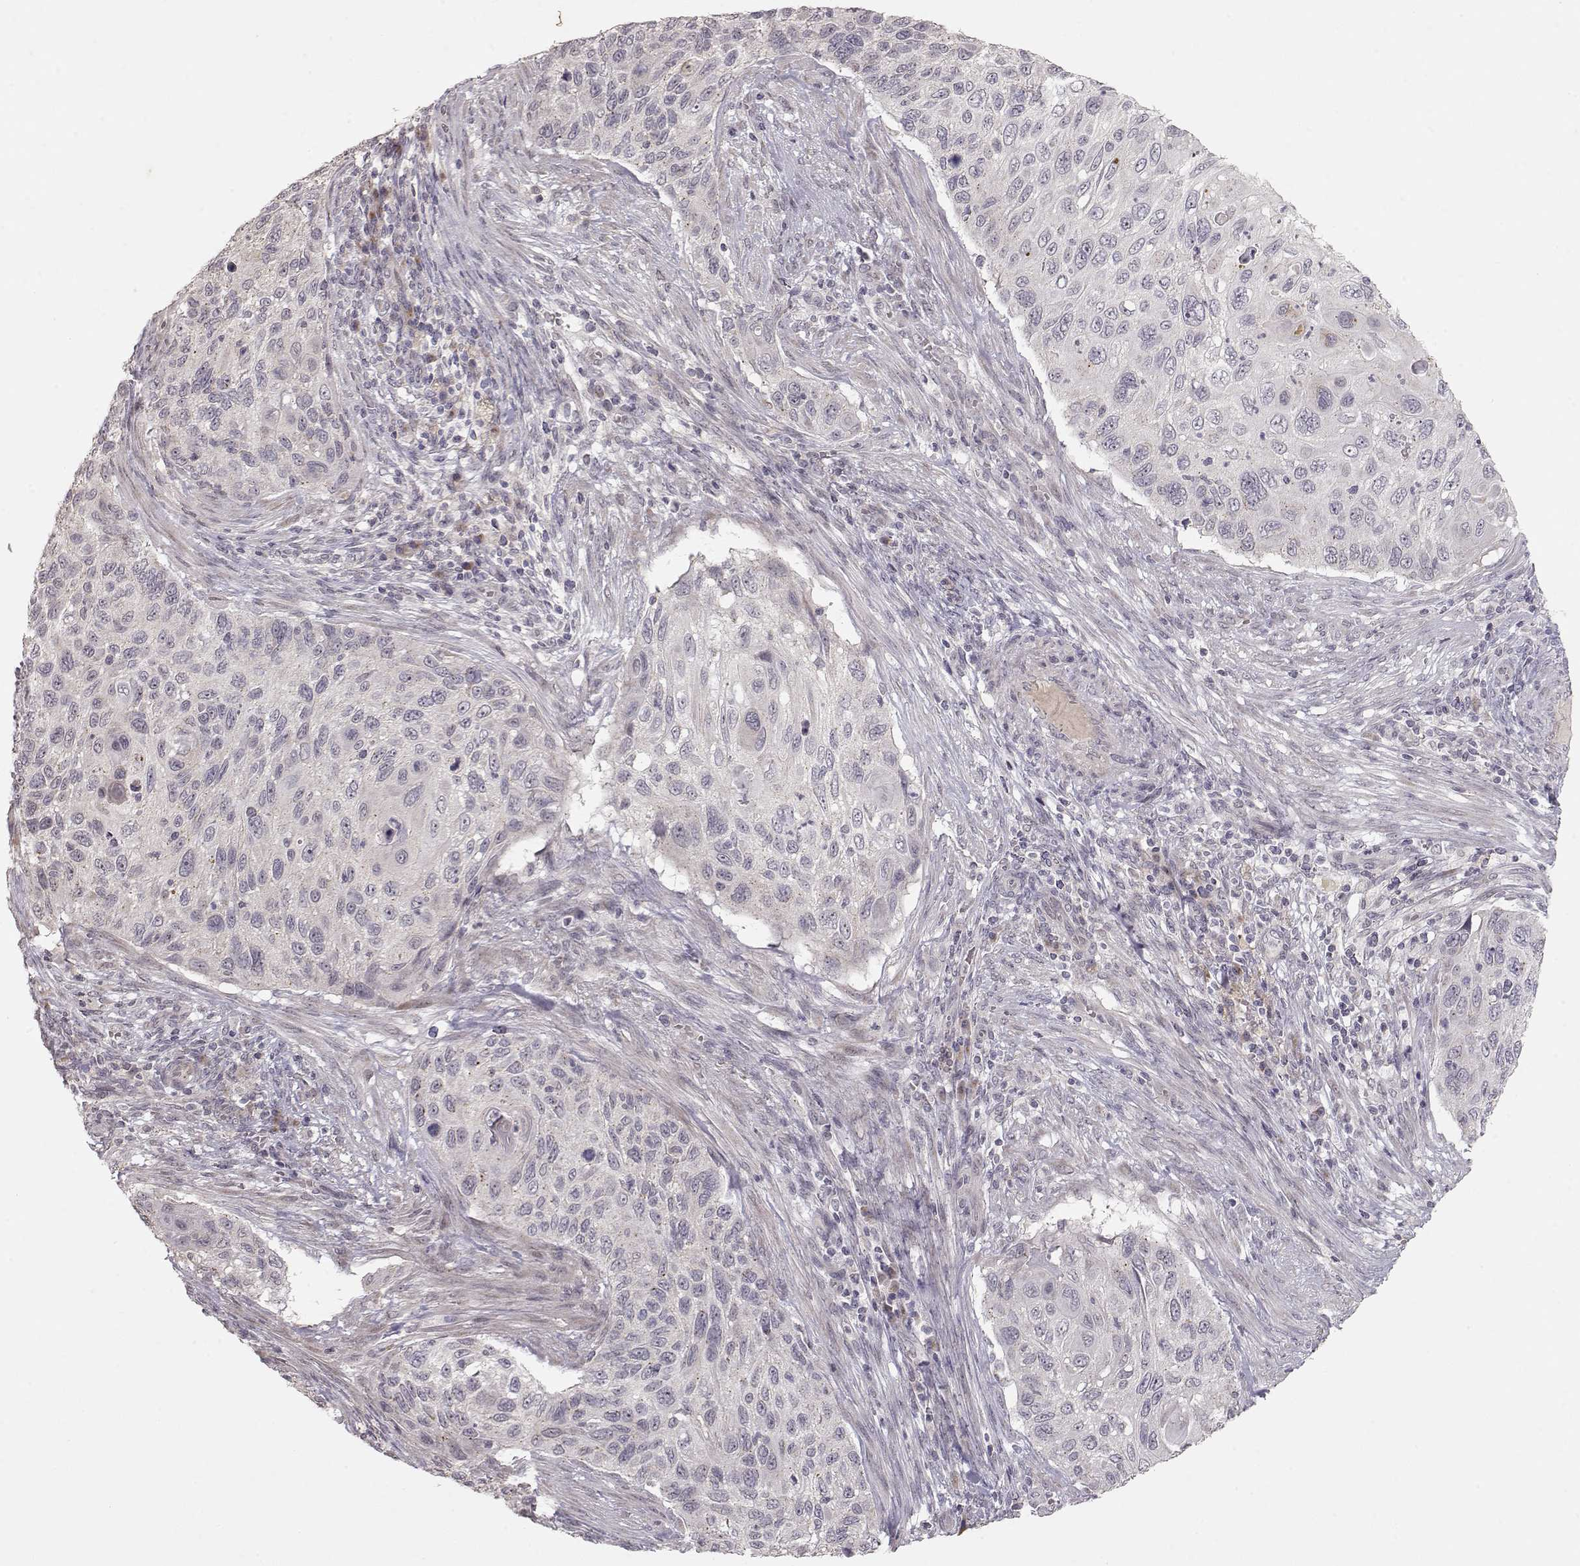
{"staining": {"intensity": "negative", "quantity": "none", "location": "none"}, "tissue": "cervical cancer", "cell_type": "Tumor cells", "image_type": "cancer", "snomed": [{"axis": "morphology", "description": "Squamous cell carcinoma, NOS"}, {"axis": "topography", "description": "Cervix"}], "caption": "Cervical cancer (squamous cell carcinoma) stained for a protein using IHC demonstrates no positivity tumor cells.", "gene": "PNMT", "patient": {"sex": "female", "age": 70}}